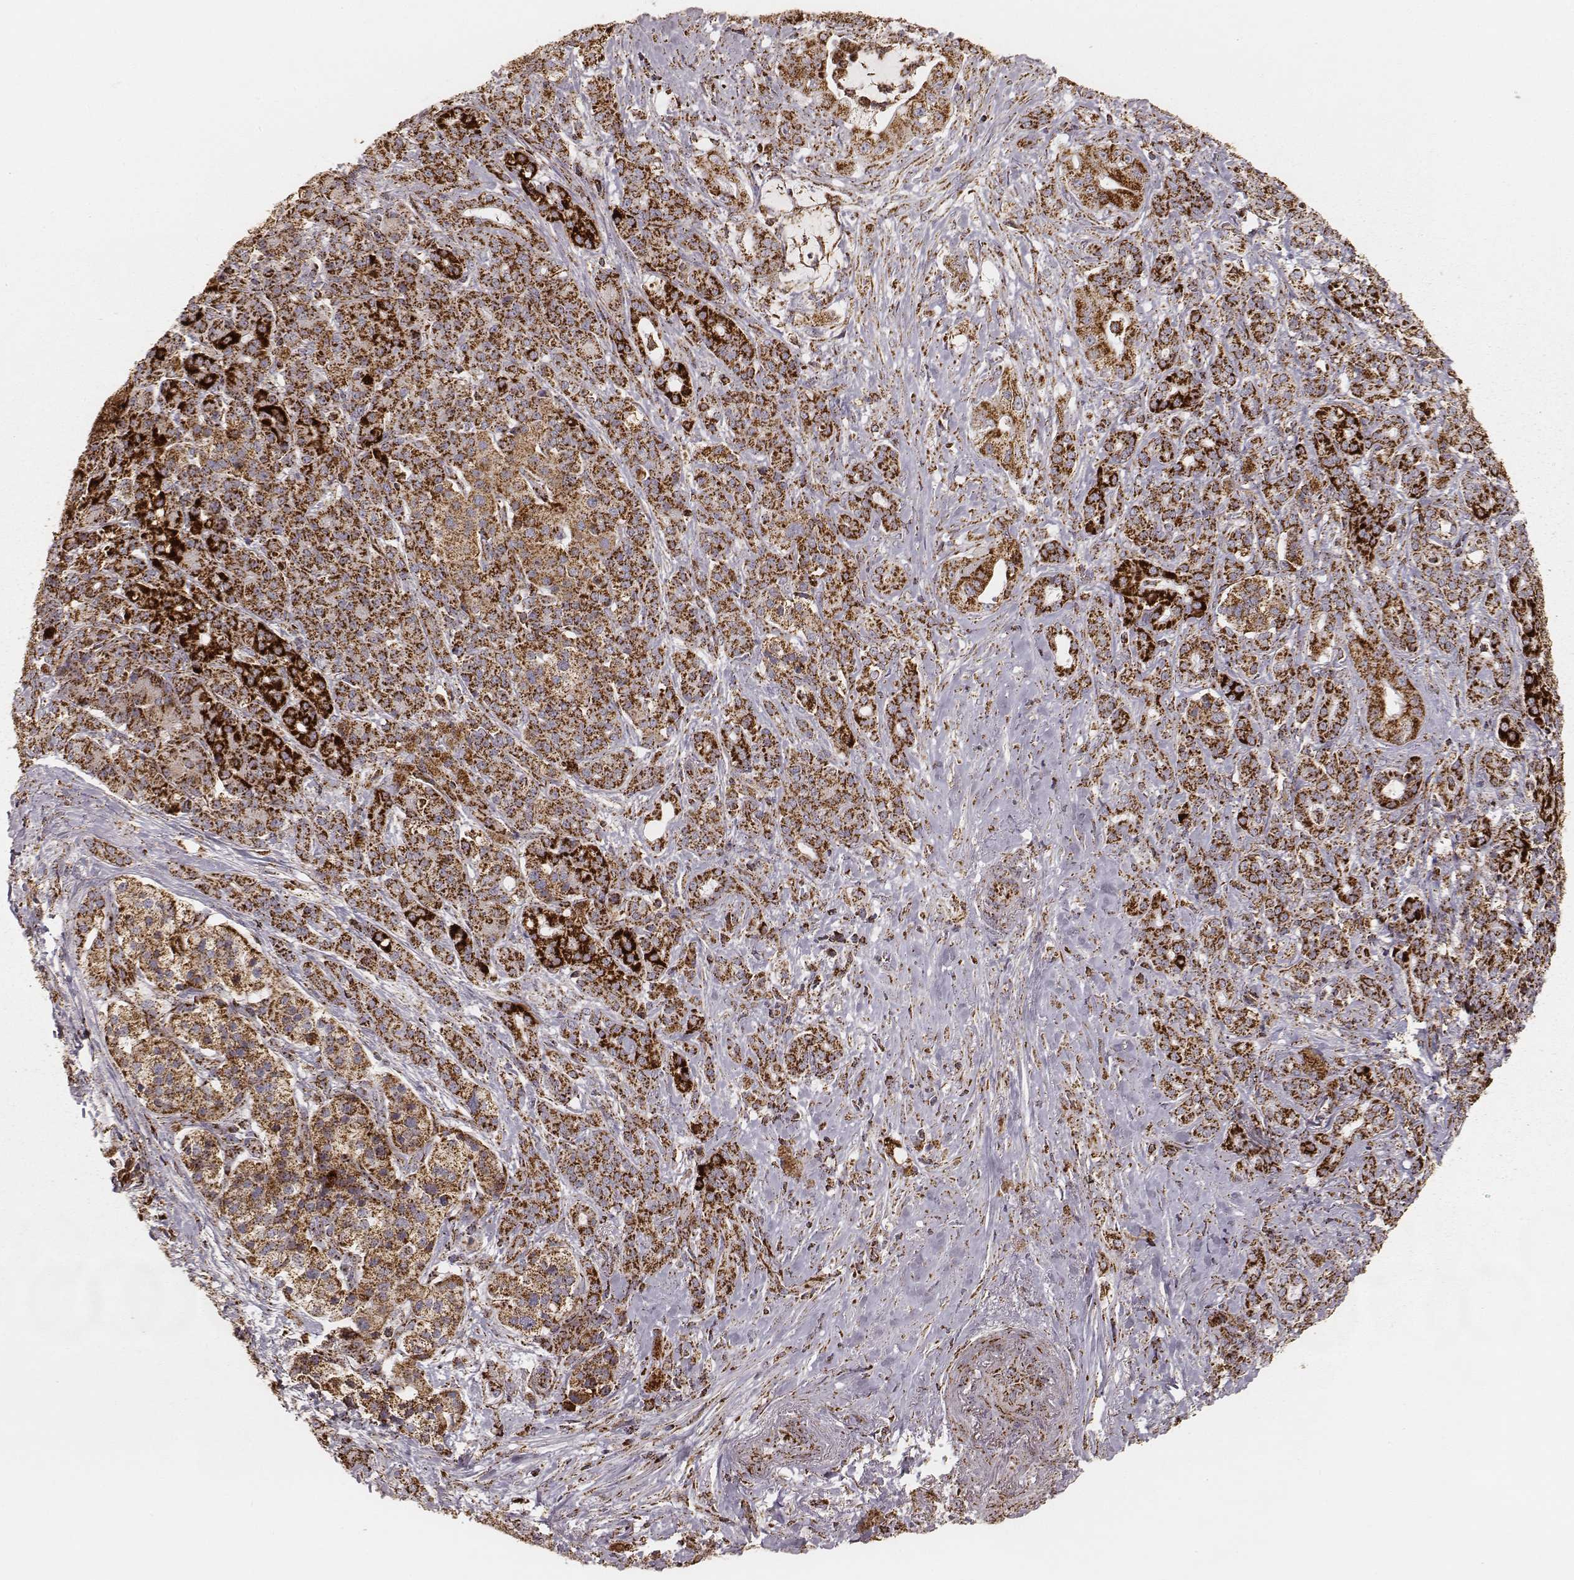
{"staining": {"intensity": "strong", "quantity": ">75%", "location": "cytoplasmic/membranous"}, "tissue": "pancreatic cancer", "cell_type": "Tumor cells", "image_type": "cancer", "snomed": [{"axis": "morphology", "description": "Normal tissue, NOS"}, {"axis": "morphology", "description": "Inflammation, NOS"}, {"axis": "morphology", "description": "Adenocarcinoma, NOS"}, {"axis": "topography", "description": "Pancreas"}], "caption": "Immunohistochemical staining of pancreatic cancer reveals high levels of strong cytoplasmic/membranous protein staining in approximately >75% of tumor cells. (DAB IHC with brightfield microscopy, high magnification).", "gene": "CS", "patient": {"sex": "male", "age": 57}}